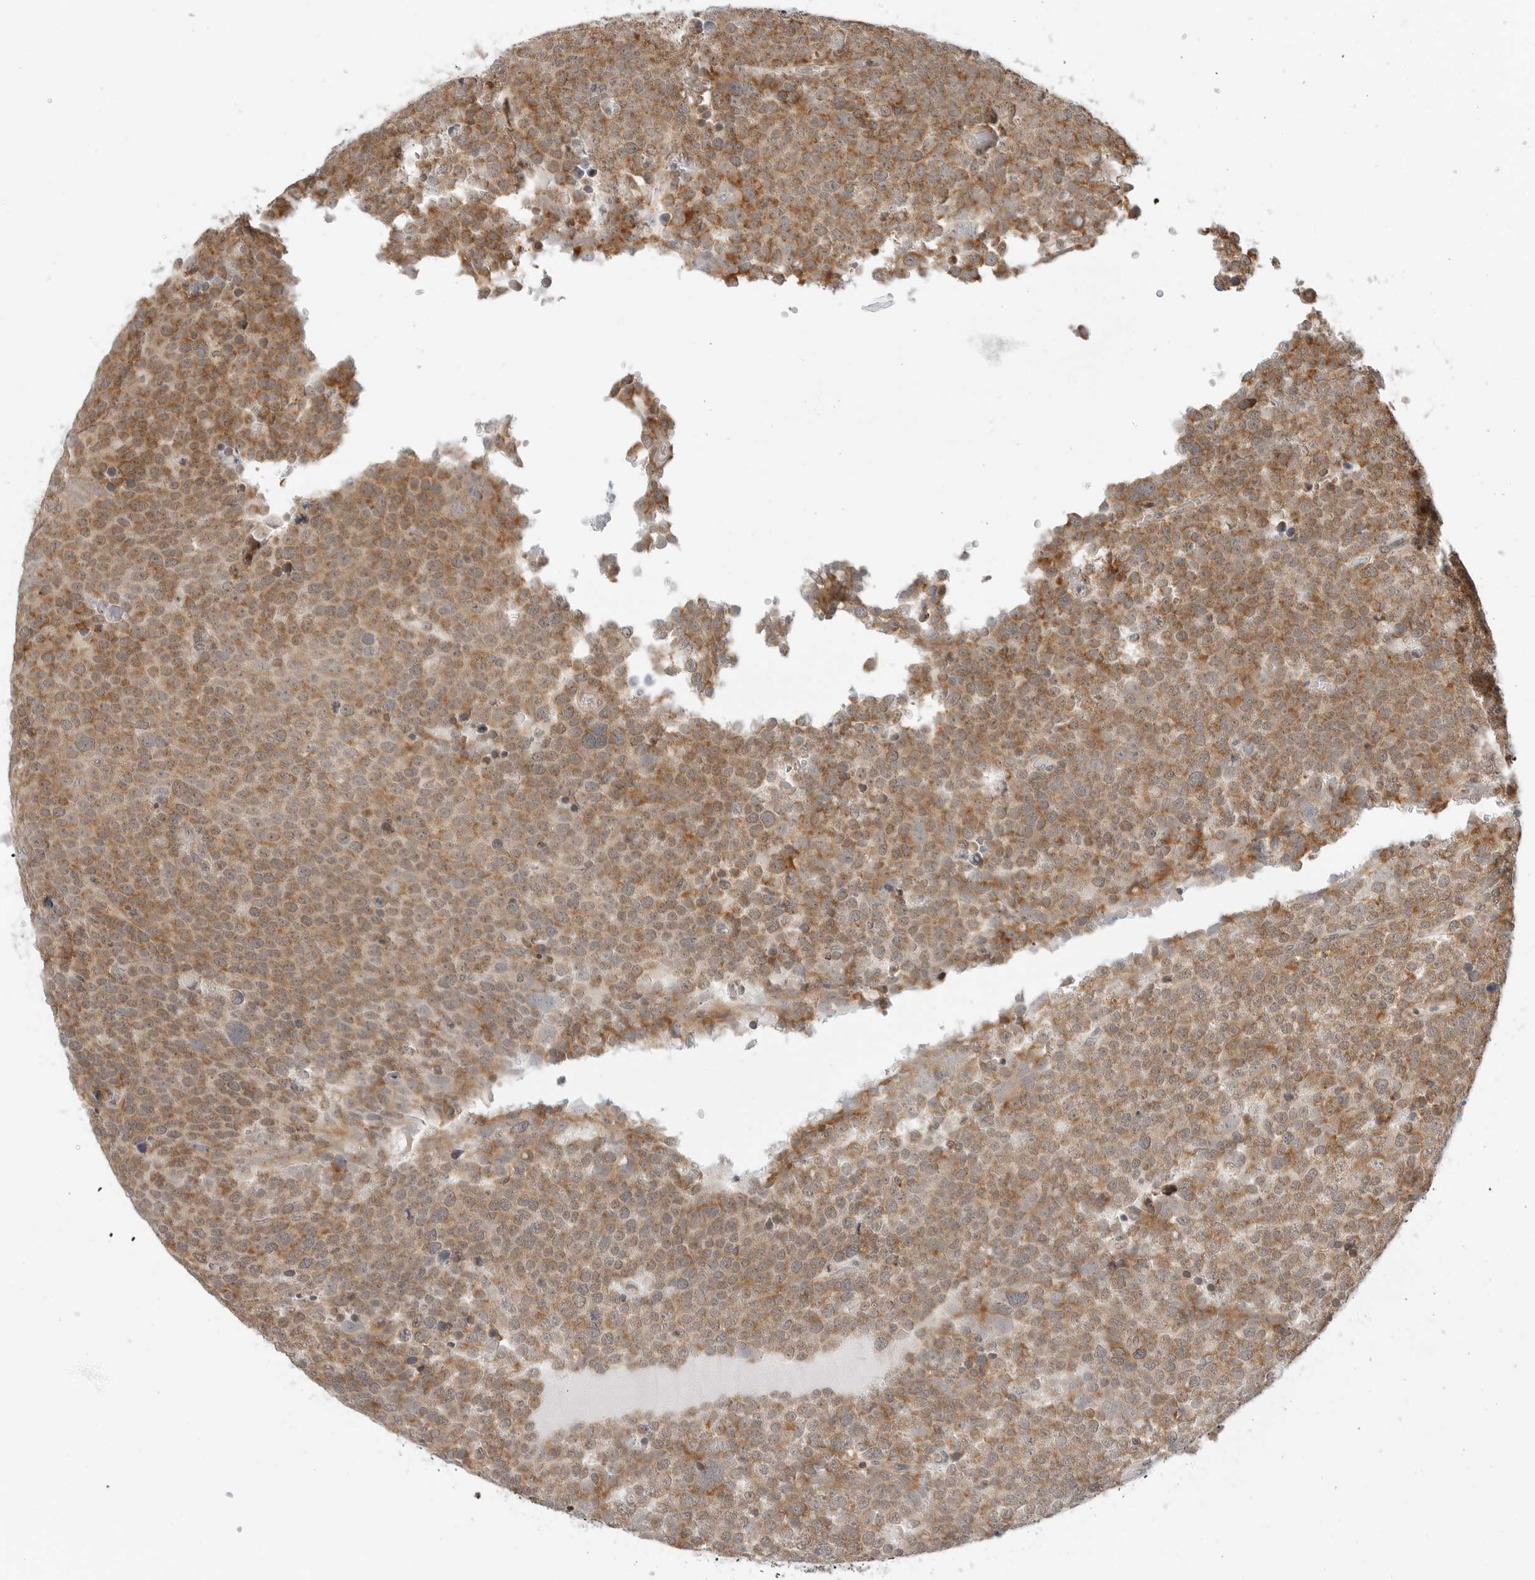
{"staining": {"intensity": "moderate", "quantity": ">75%", "location": "cytoplasmic/membranous"}, "tissue": "testis cancer", "cell_type": "Tumor cells", "image_type": "cancer", "snomed": [{"axis": "morphology", "description": "Seminoma, NOS"}, {"axis": "topography", "description": "Testis"}], "caption": "Moderate cytoplasmic/membranous protein staining is present in approximately >75% of tumor cells in testis seminoma.", "gene": "POLR3GL", "patient": {"sex": "male", "age": 71}}